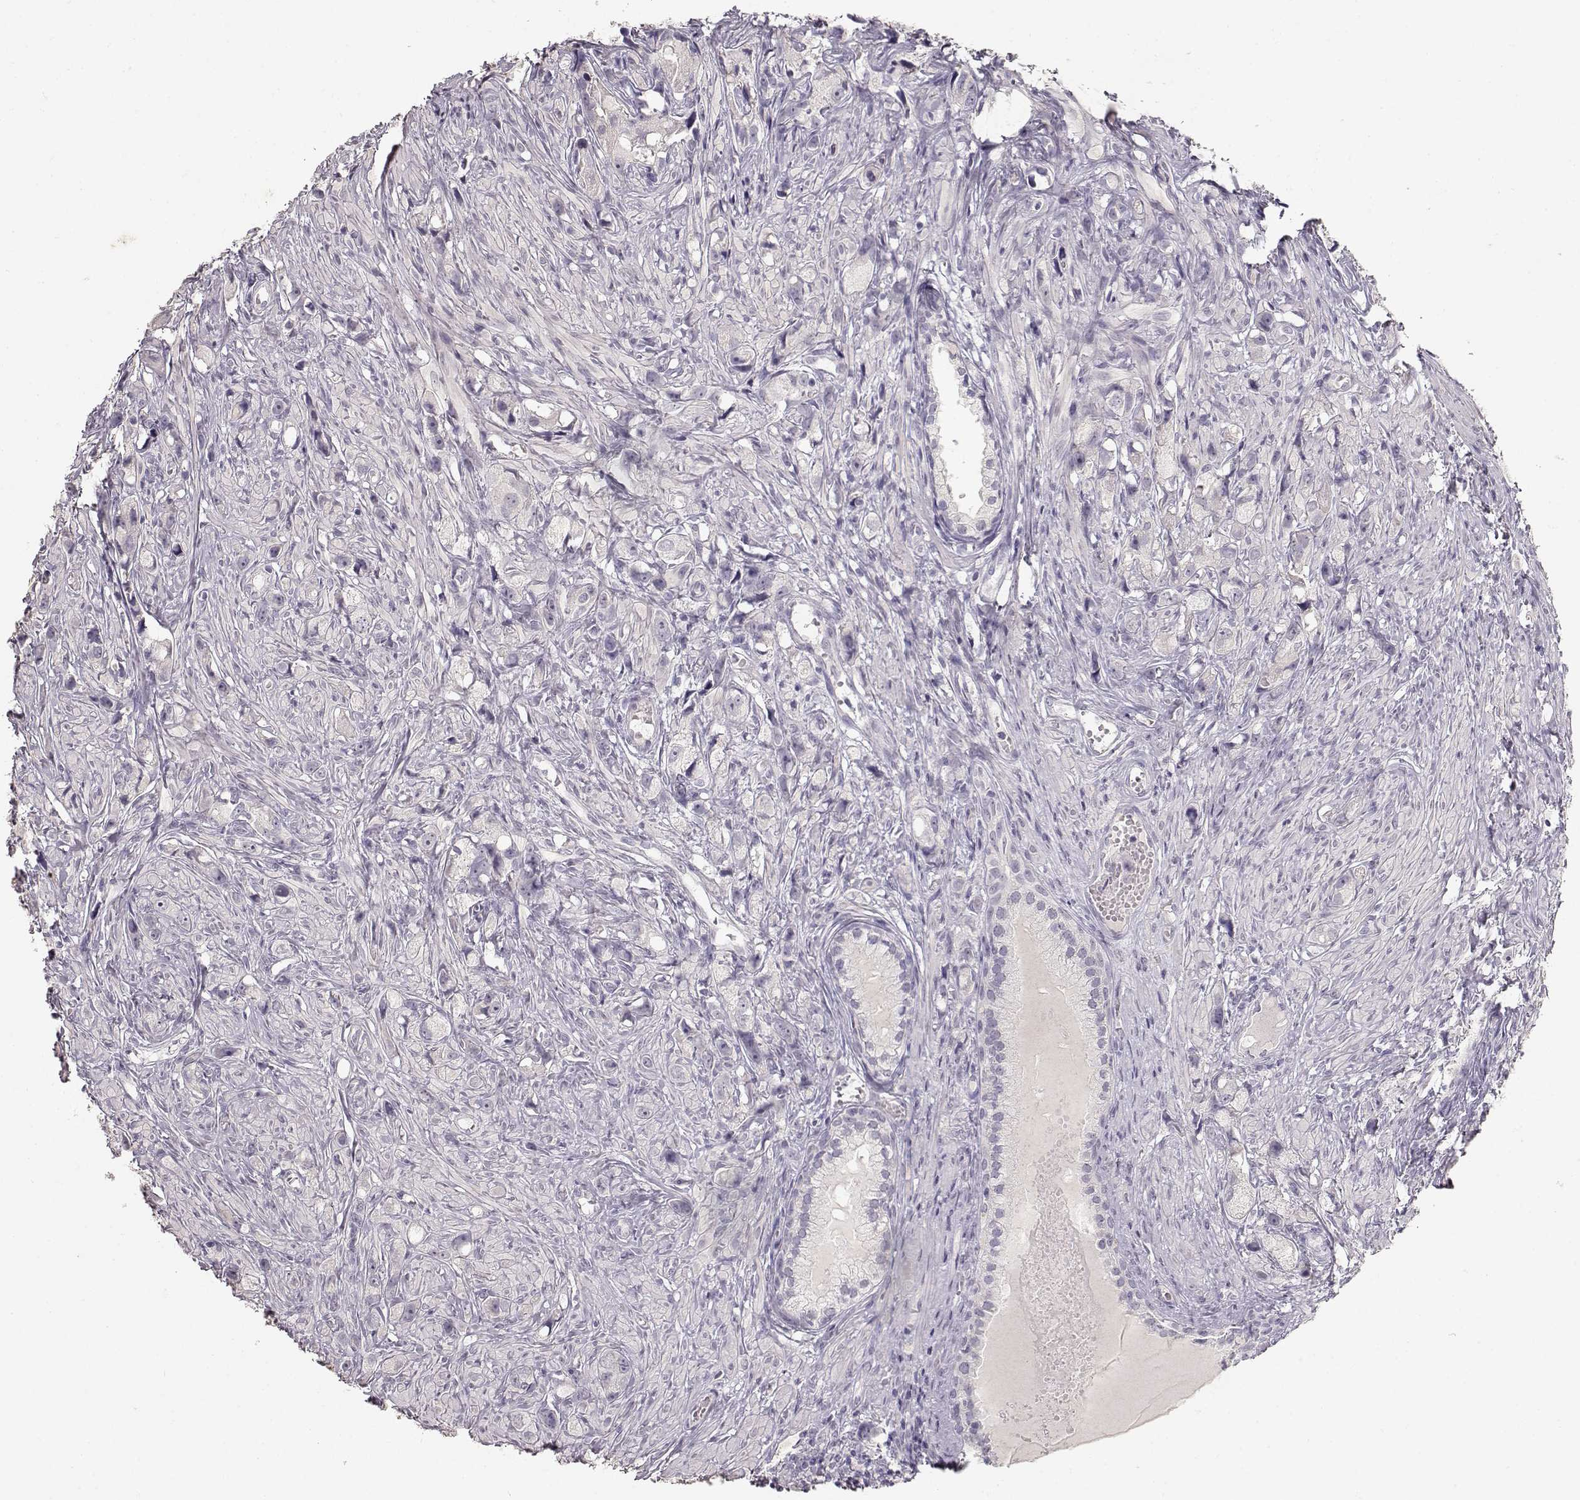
{"staining": {"intensity": "negative", "quantity": "none", "location": "none"}, "tissue": "prostate cancer", "cell_type": "Tumor cells", "image_type": "cancer", "snomed": [{"axis": "morphology", "description": "Adenocarcinoma, High grade"}, {"axis": "topography", "description": "Prostate"}], "caption": "An immunohistochemistry micrograph of adenocarcinoma (high-grade) (prostate) is shown. There is no staining in tumor cells of adenocarcinoma (high-grade) (prostate). (Immunohistochemistry (ihc), brightfield microscopy, high magnification).", "gene": "TPH2", "patient": {"sex": "male", "age": 75}}